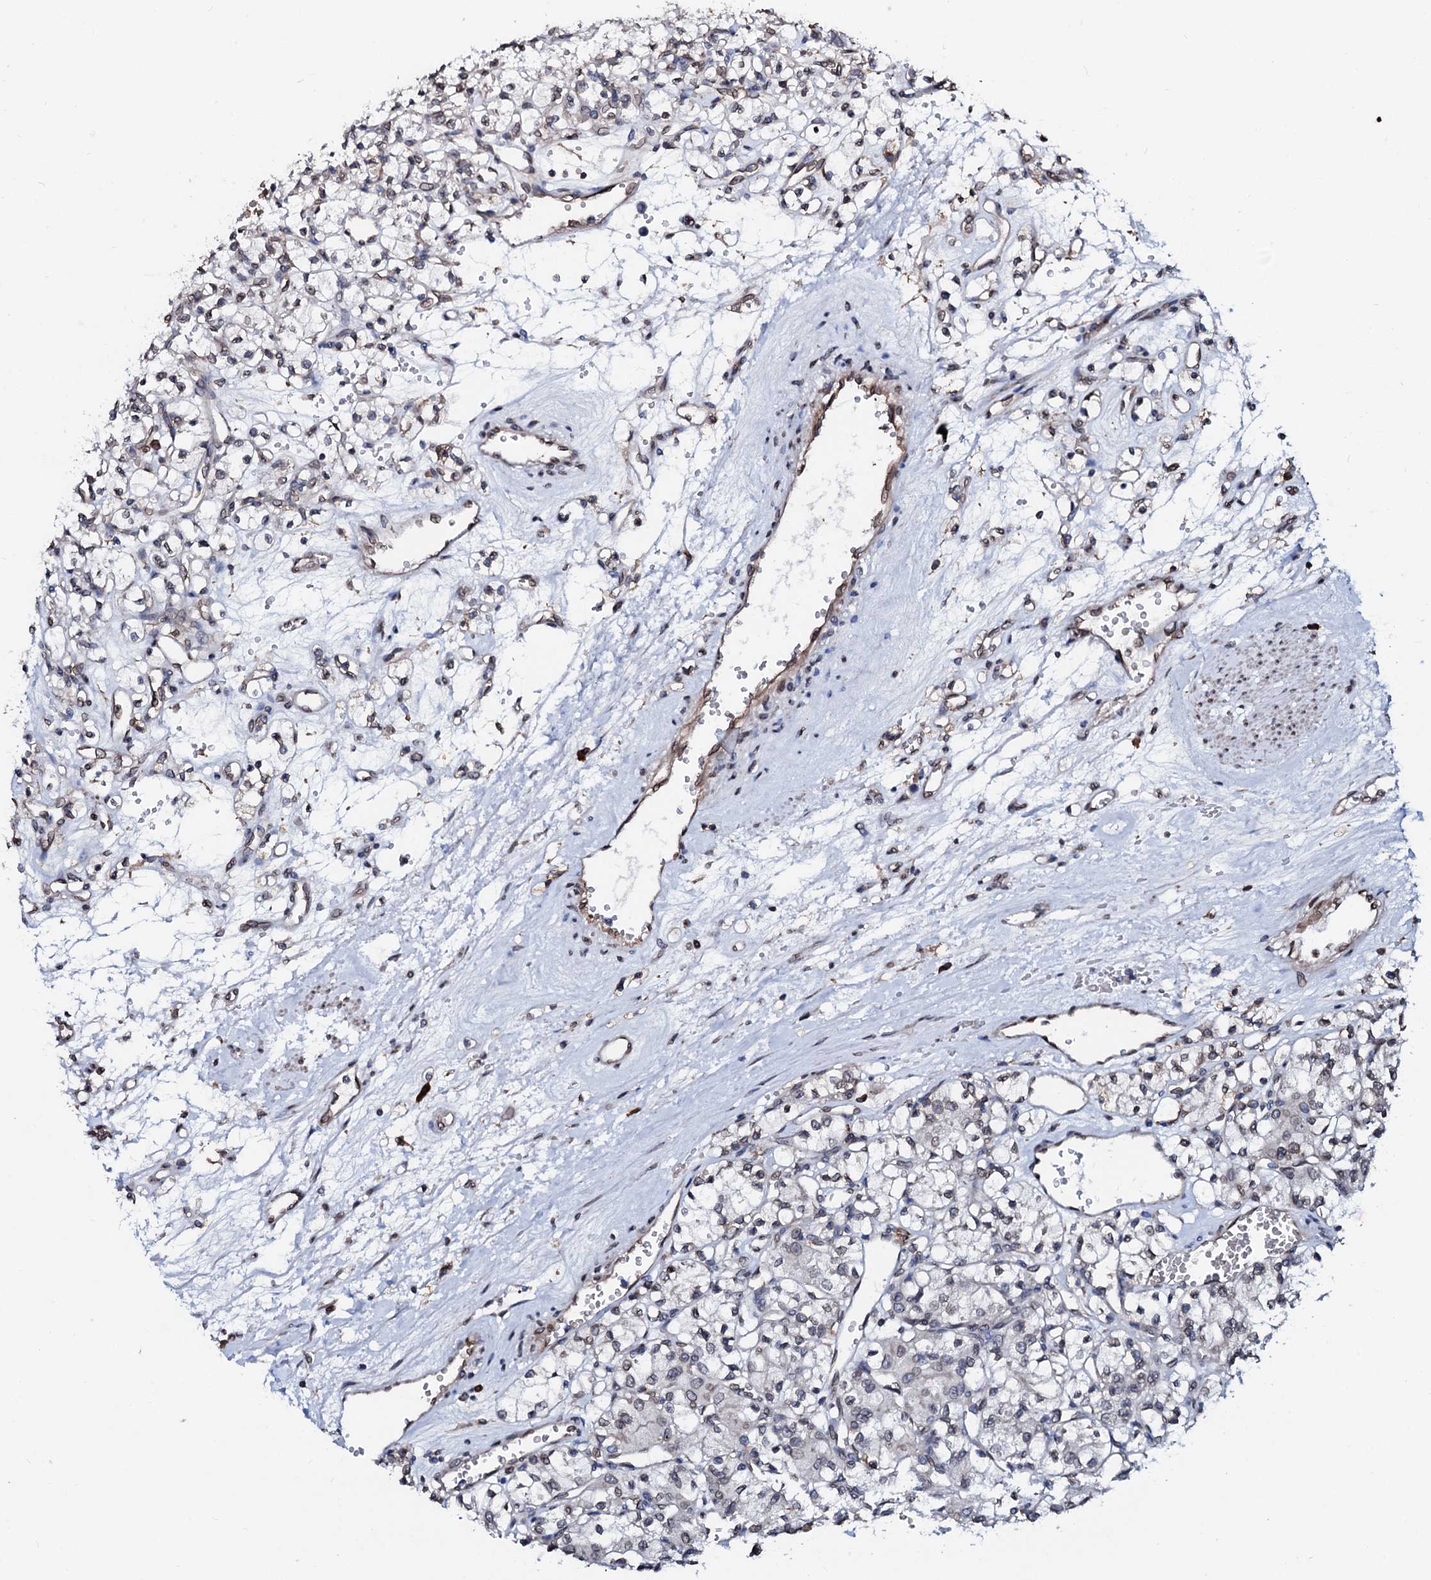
{"staining": {"intensity": "weak", "quantity": "<25%", "location": "cytoplasmic/membranous,nuclear"}, "tissue": "renal cancer", "cell_type": "Tumor cells", "image_type": "cancer", "snomed": [{"axis": "morphology", "description": "Adenocarcinoma, NOS"}, {"axis": "topography", "description": "Kidney"}], "caption": "This is an immunohistochemistry histopathology image of adenocarcinoma (renal). There is no expression in tumor cells.", "gene": "NRP2", "patient": {"sex": "female", "age": 59}}